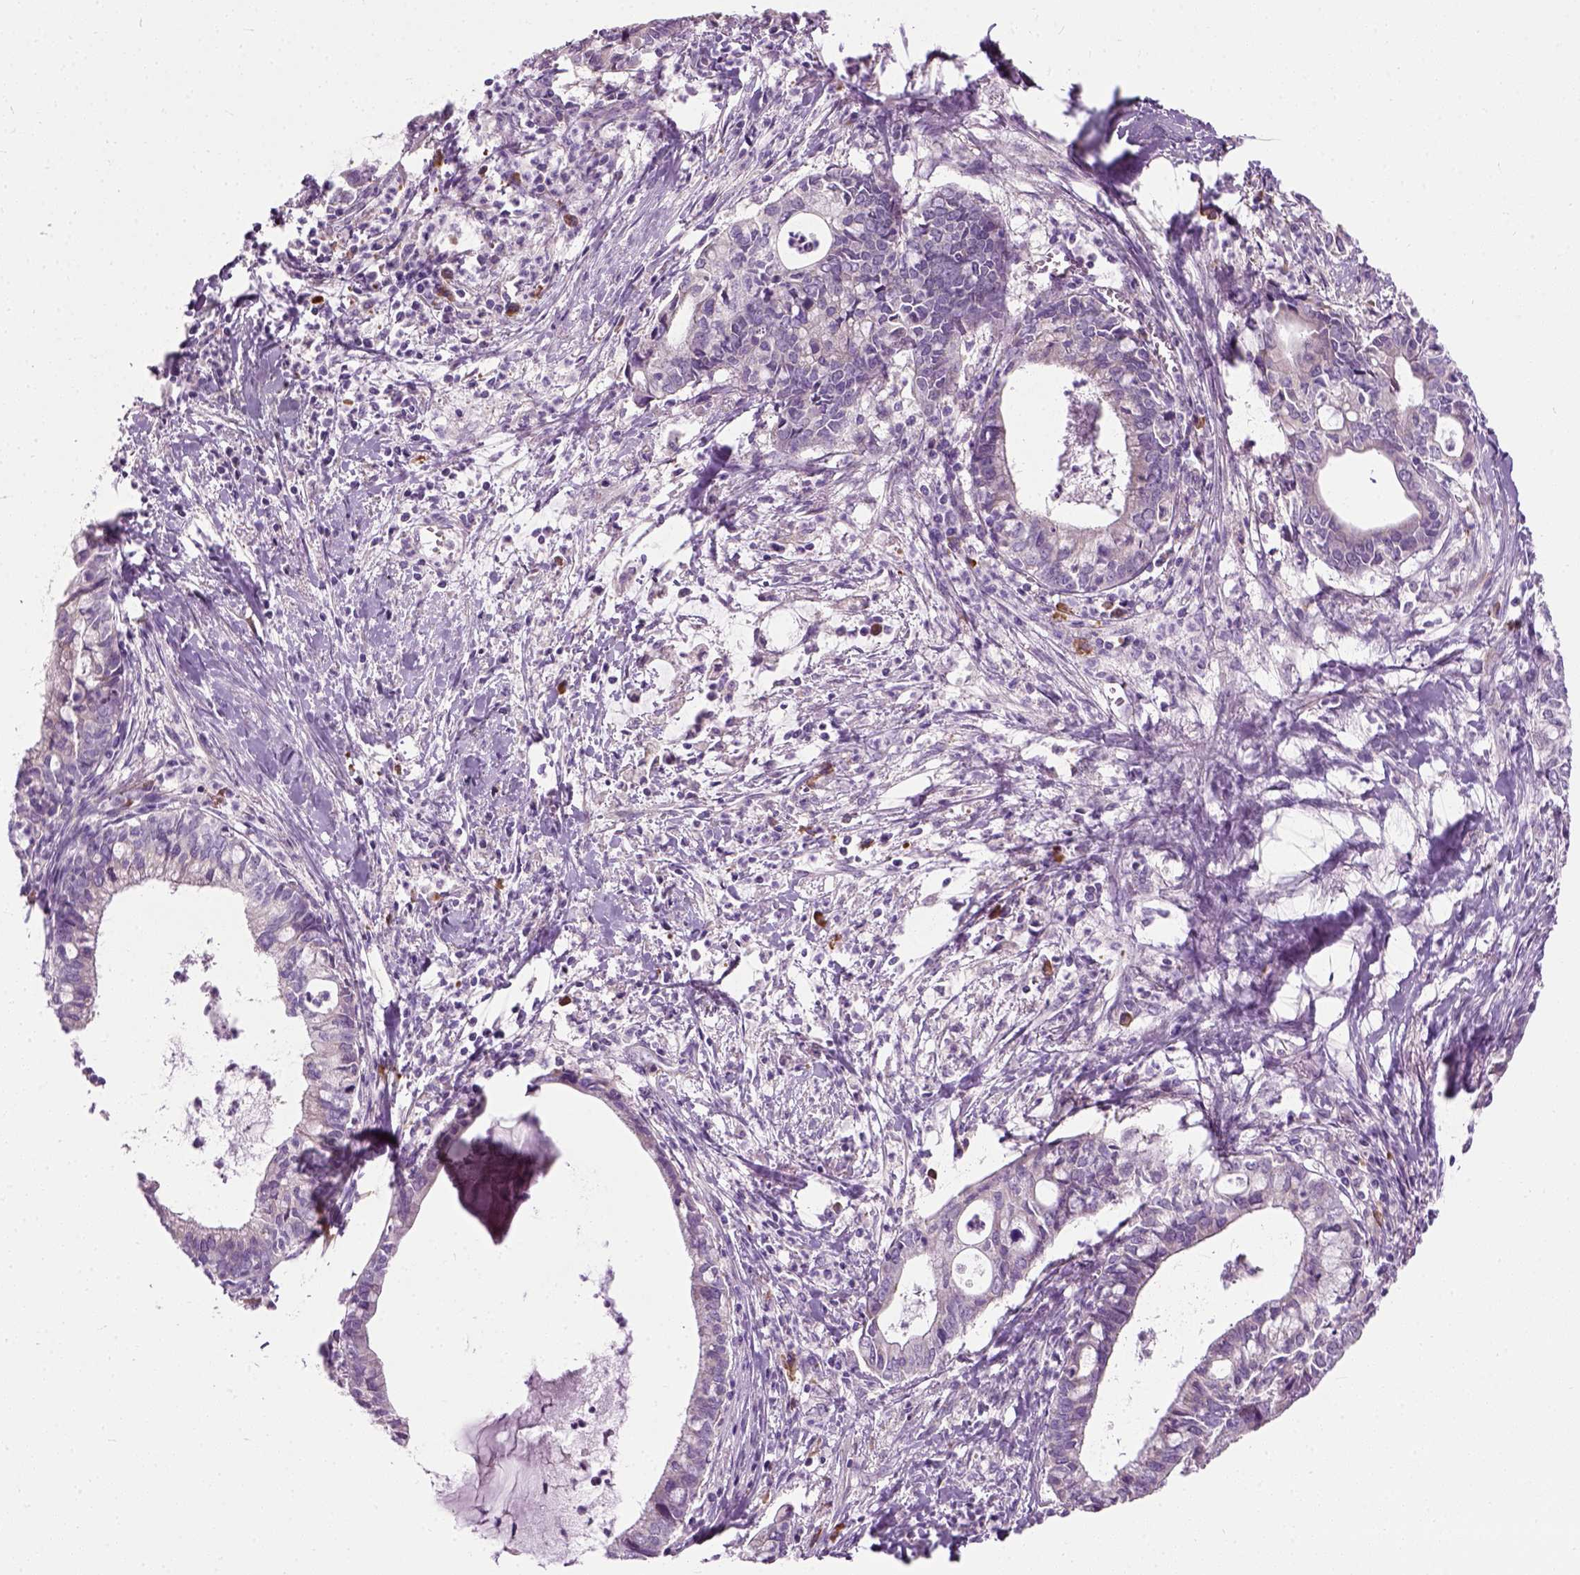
{"staining": {"intensity": "negative", "quantity": "none", "location": "none"}, "tissue": "cervical cancer", "cell_type": "Tumor cells", "image_type": "cancer", "snomed": [{"axis": "morphology", "description": "Adenocarcinoma, NOS"}, {"axis": "topography", "description": "Cervix"}], "caption": "IHC histopathology image of human cervical cancer (adenocarcinoma) stained for a protein (brown), which displays no expression in tumor cells.", "gene": "TRIM72", "patient": {"sex": "female", "age": 42}}